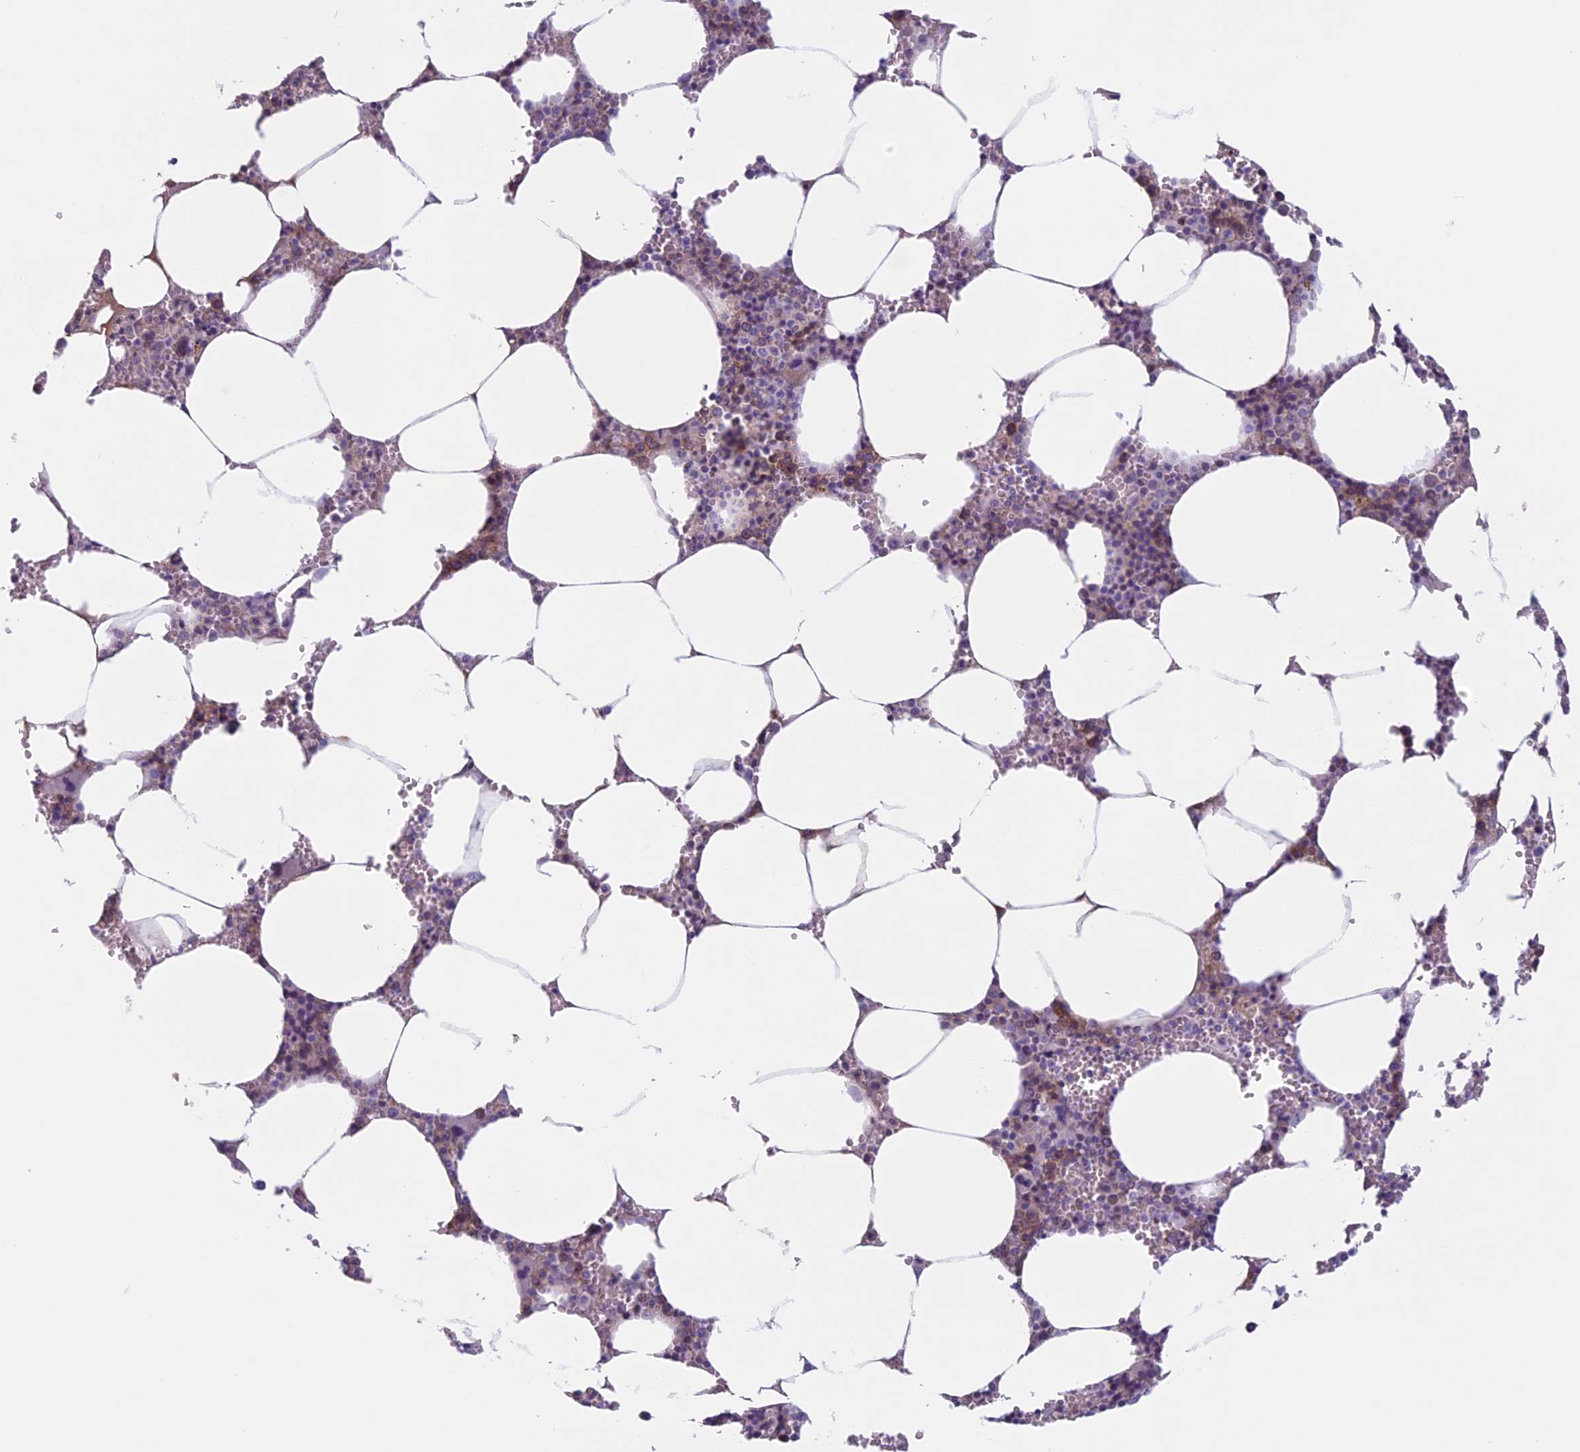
{"staining": {"intensity": "moderate", "quantity": "<25%", "location": "cytoplasmic/membranous"}, "tissue": "bone marrow", "cell_type": "Hematopoietic cells", "image_type": "normal", "snomed": [{"axis": "morphology", "description": "Normal tissue, NOS"}, {"axis": "topography", "description": "Bone marrow"}], "caption": "Hematopoietic cells display moderate cytoplasmic/membranous expression in about <25% of cells in normal bone marrow.", "gene": "ANGPTL2", "patient": {"sex": "male", "age": 70}}